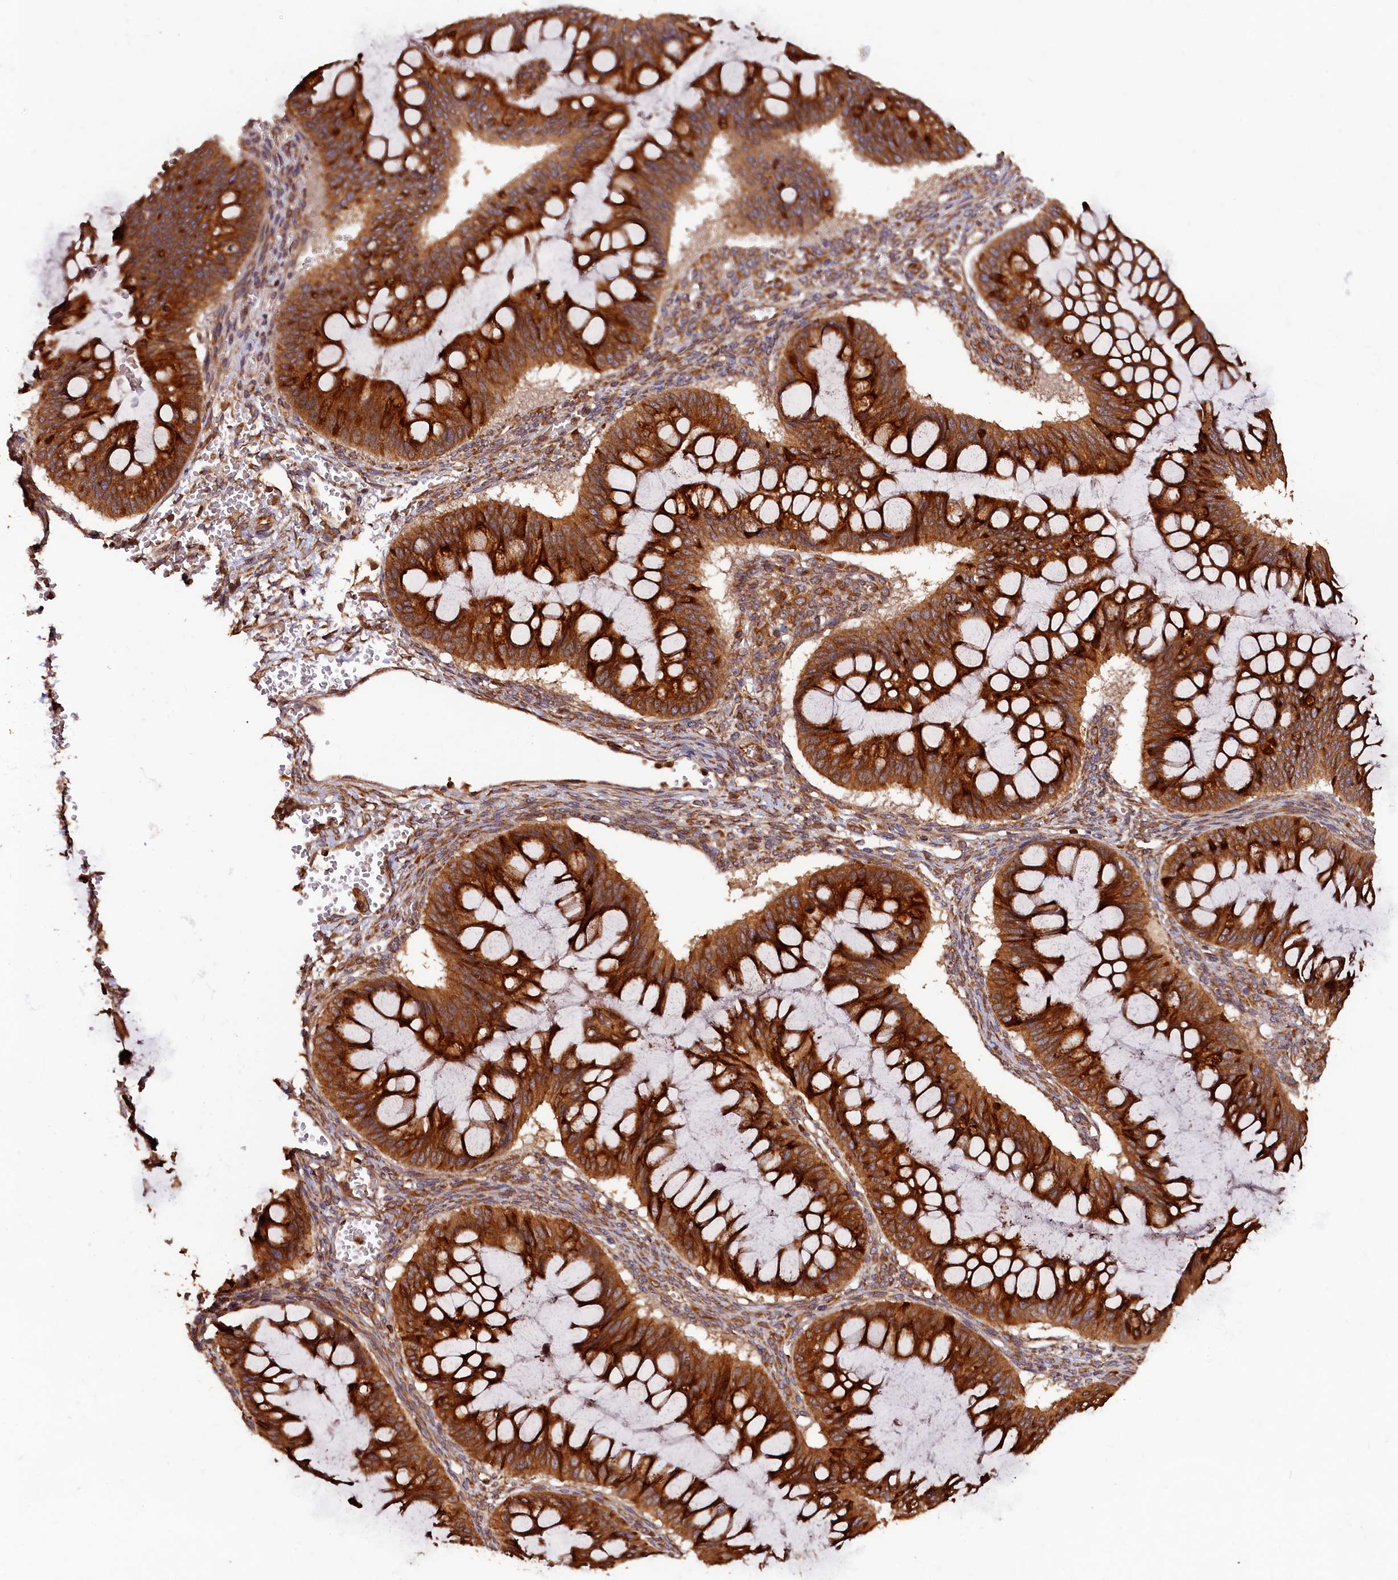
{"staining": {"intensity": "strong", "quantity": ">75%", "location": "cytoplasmic/membranous"}, "tissue": "ovarian cancer", "cell_type": "Tumor cells", "image_type": "cancer", "snomed": [{"axis": "morphology", "description": "Cystadenocarcinoma, mucinous, NOS"}, {"axis": "topography", "description": "Ovary"}], "caption": "A photomicrograph of ovarian cancer stained for a protein shows strong cytoplasmic/membranous brown staining in tumor cells. The staining is performed using DAB (3,3'-diaminobenzidine) brown chromogen to label protein expression. The nuclei are counter-stained blue using hematoxylin.", "gene": "HMOX2", "patient": {"sex": "female", "age": 73}}